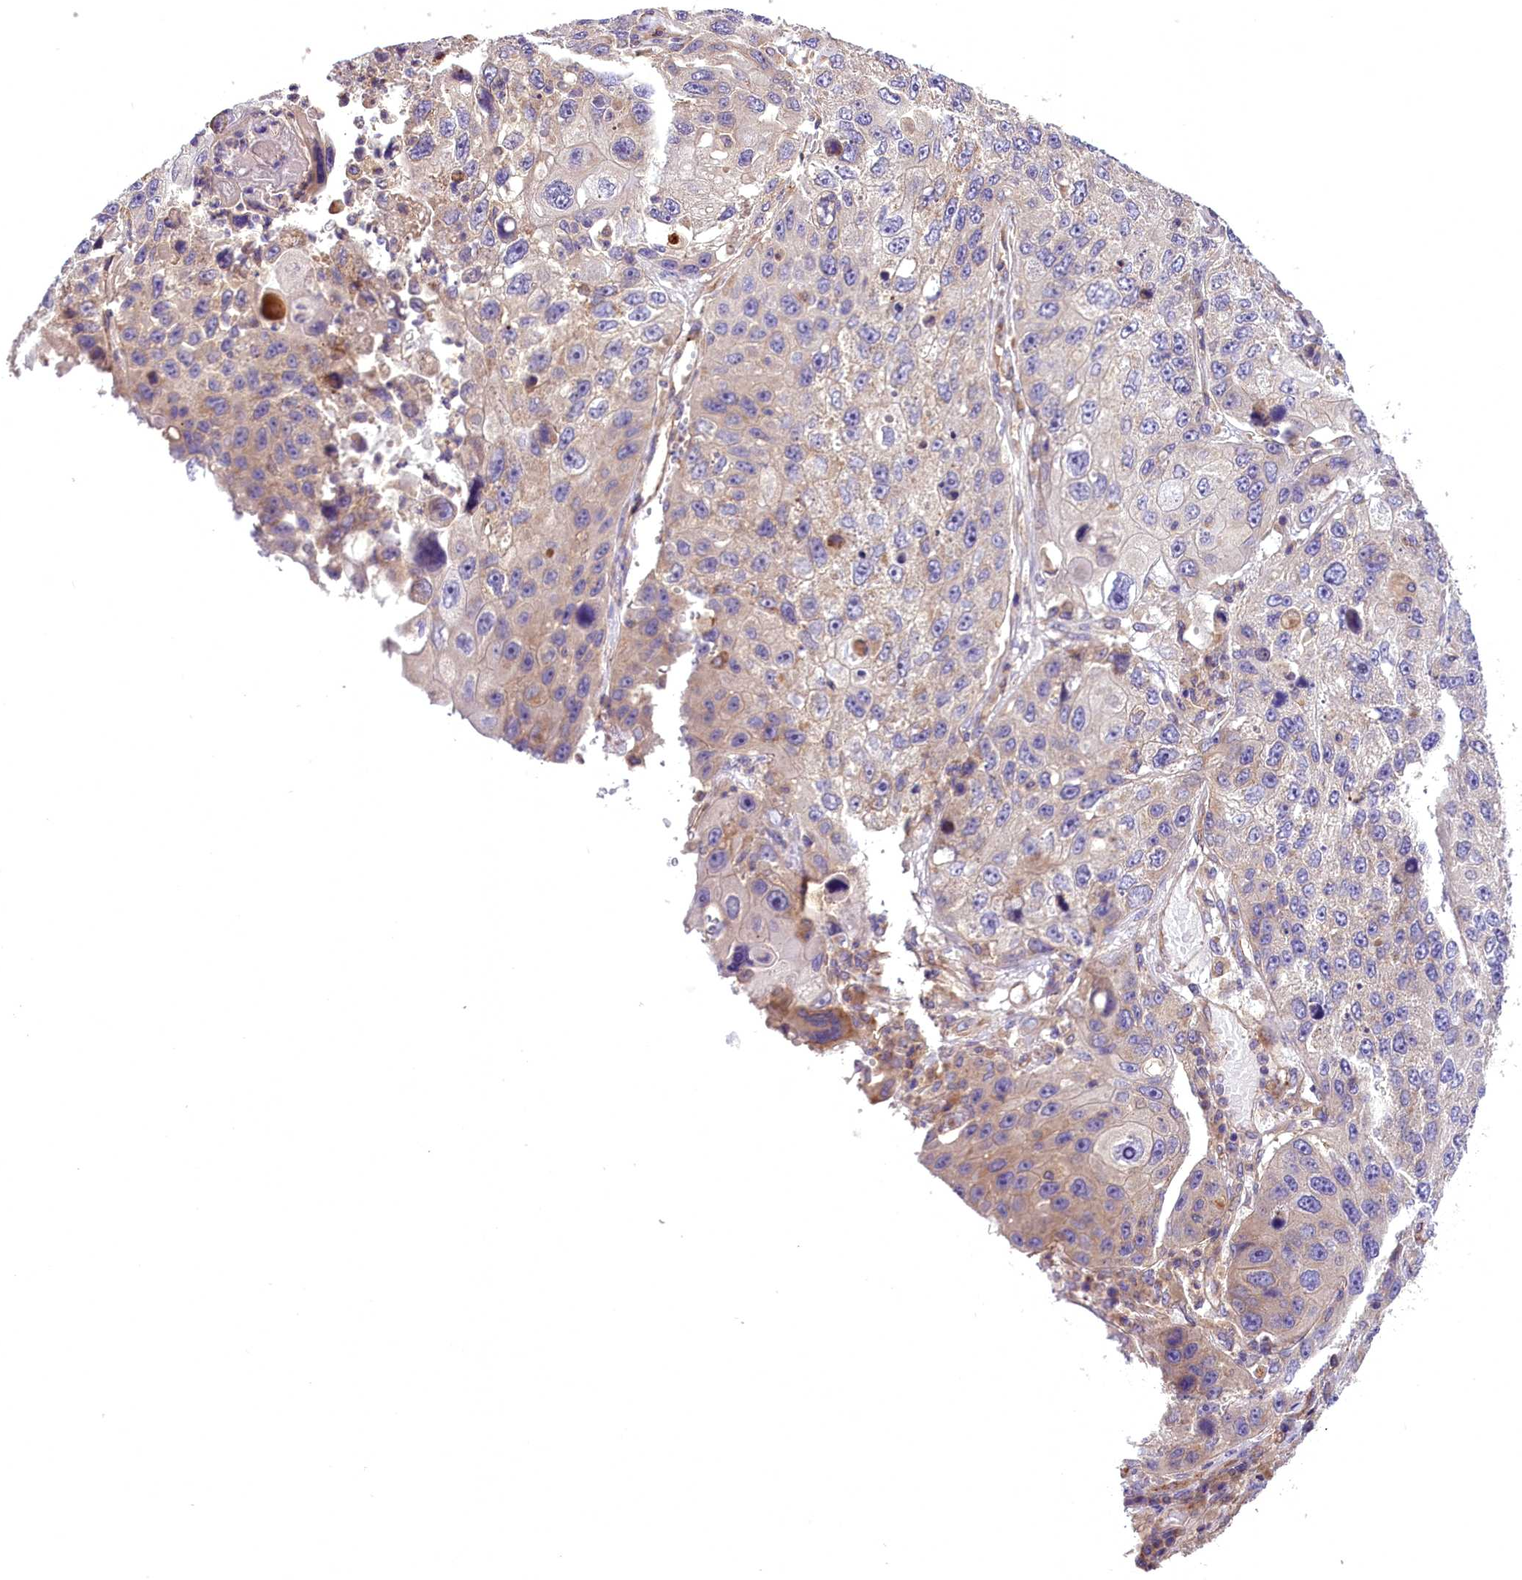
{"staining": {"intensity": "weak", "quantity": "<25%", "location": "cytoplasmic/membranous"}, "tissue": "lung cancer", "cell_type": "Tumor cells", "image_type": "cancer", "snomed": [{"axis": "morphology", "description": "Squamous cell carcinoma, NOS"}, {"axis": "topography", "description": "Lung"}], "caption": "High magnification brightfield microscopy of lung squamous cell carcinoma stained with DAB (3,3'-diaminobenzidine) (brown) and counterstained with hematoxylin (blue): tumor cells show no significant positivity.", "gene": "DNAJB9", "patient": {"sex": "male", "age": 61}}